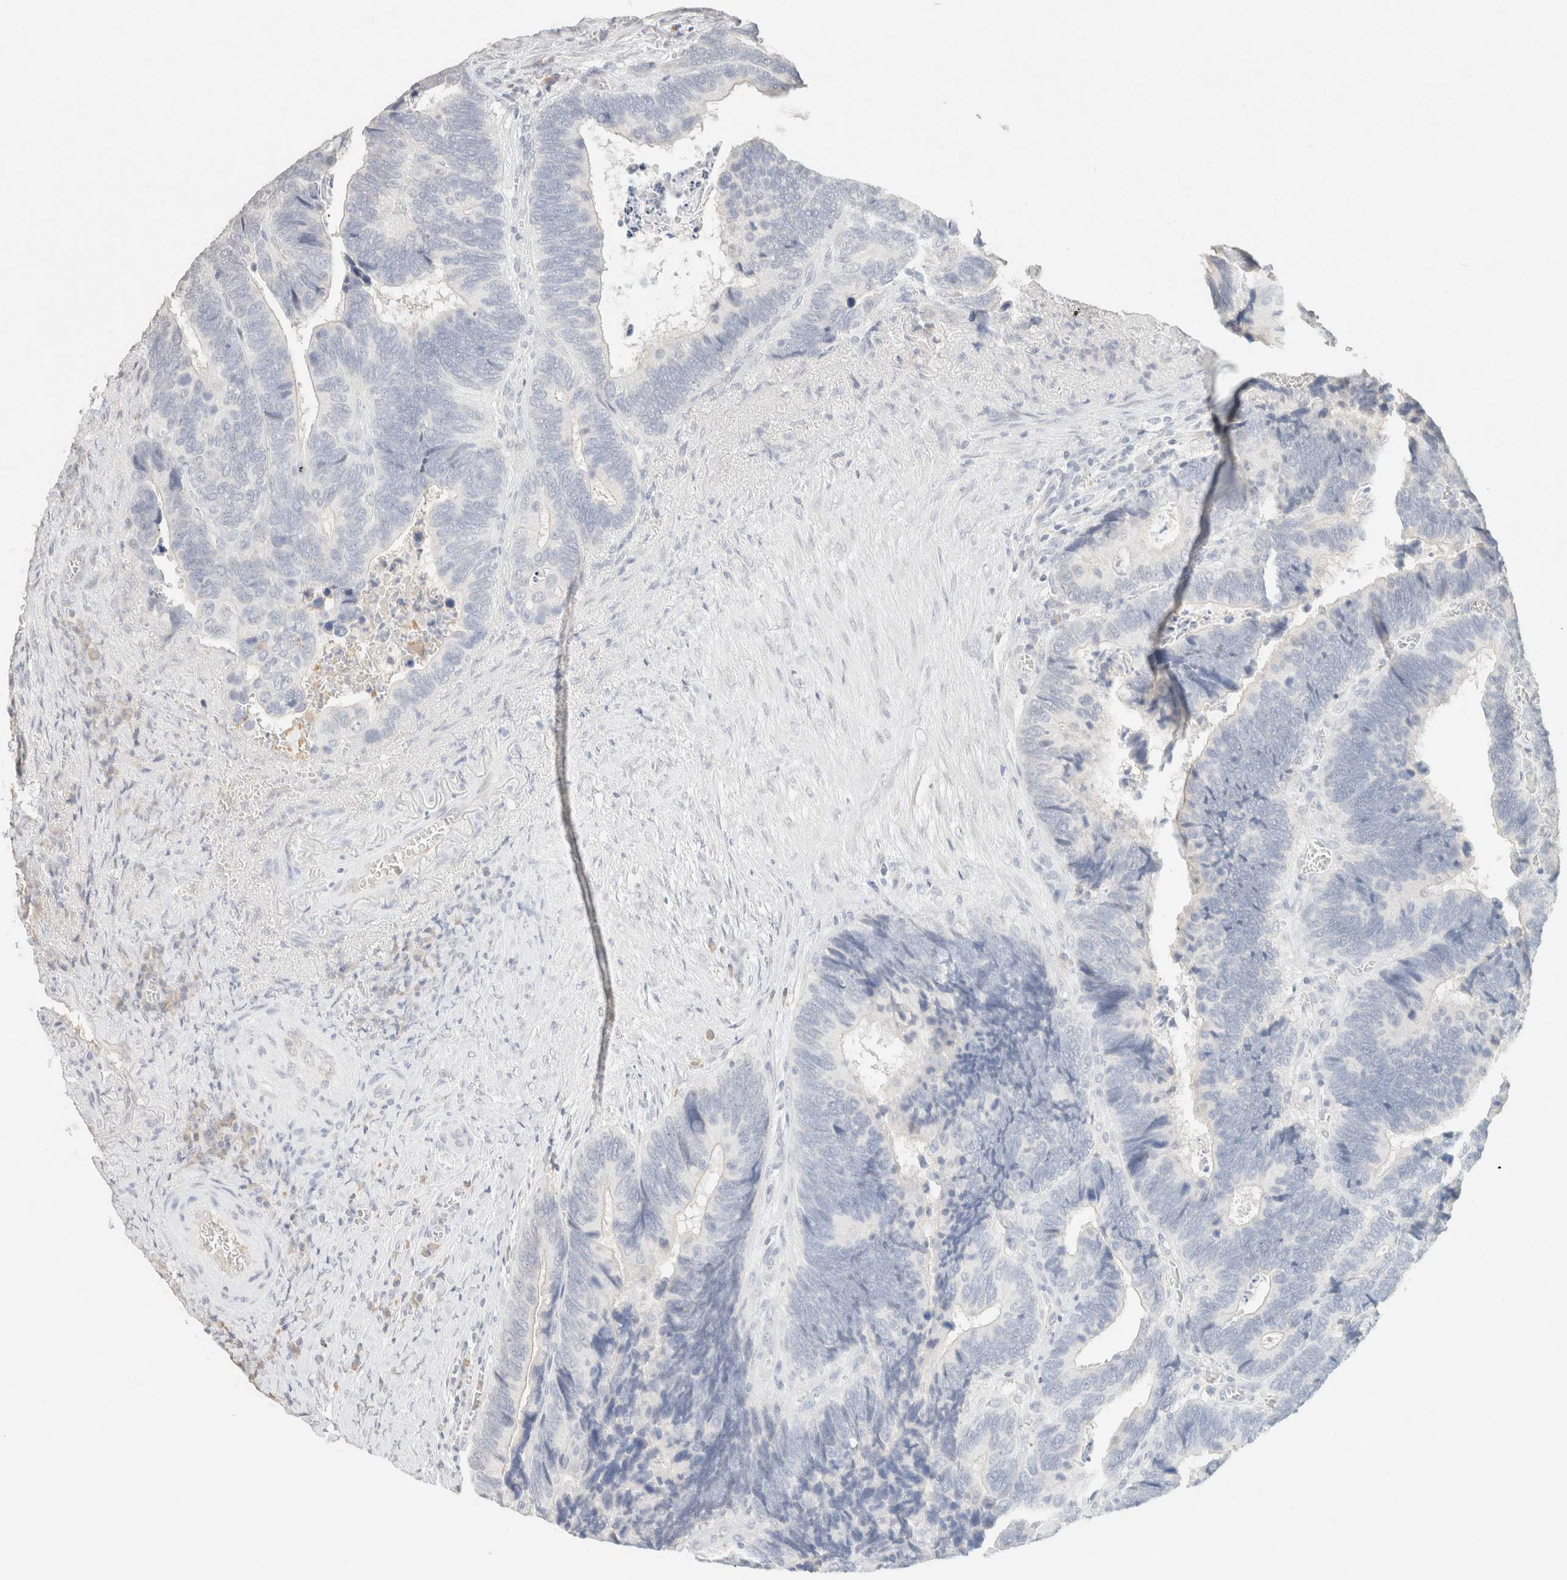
{"staining": {"intensity": "negative", "quantity": "none", "location": "none"}, "tissue": "colorectal cancer", "cell_type": "Tumor cells", "image_type": "cancer", "snomed": [{"axis": "morphology", "description": "Adenocarcinoma, NOS"}, {"axis": "topography", "description": "Colon"}], "caption": "A high-resolution photomicrograph shows immunohistochemistry (IHC) staining of colorectal adenocarcinoma, which displays no significant positivity in tumor cells. Nuclei are stained in blue.", "gene": "CPA1", "patient": {"sex": "male", "age": 72}}